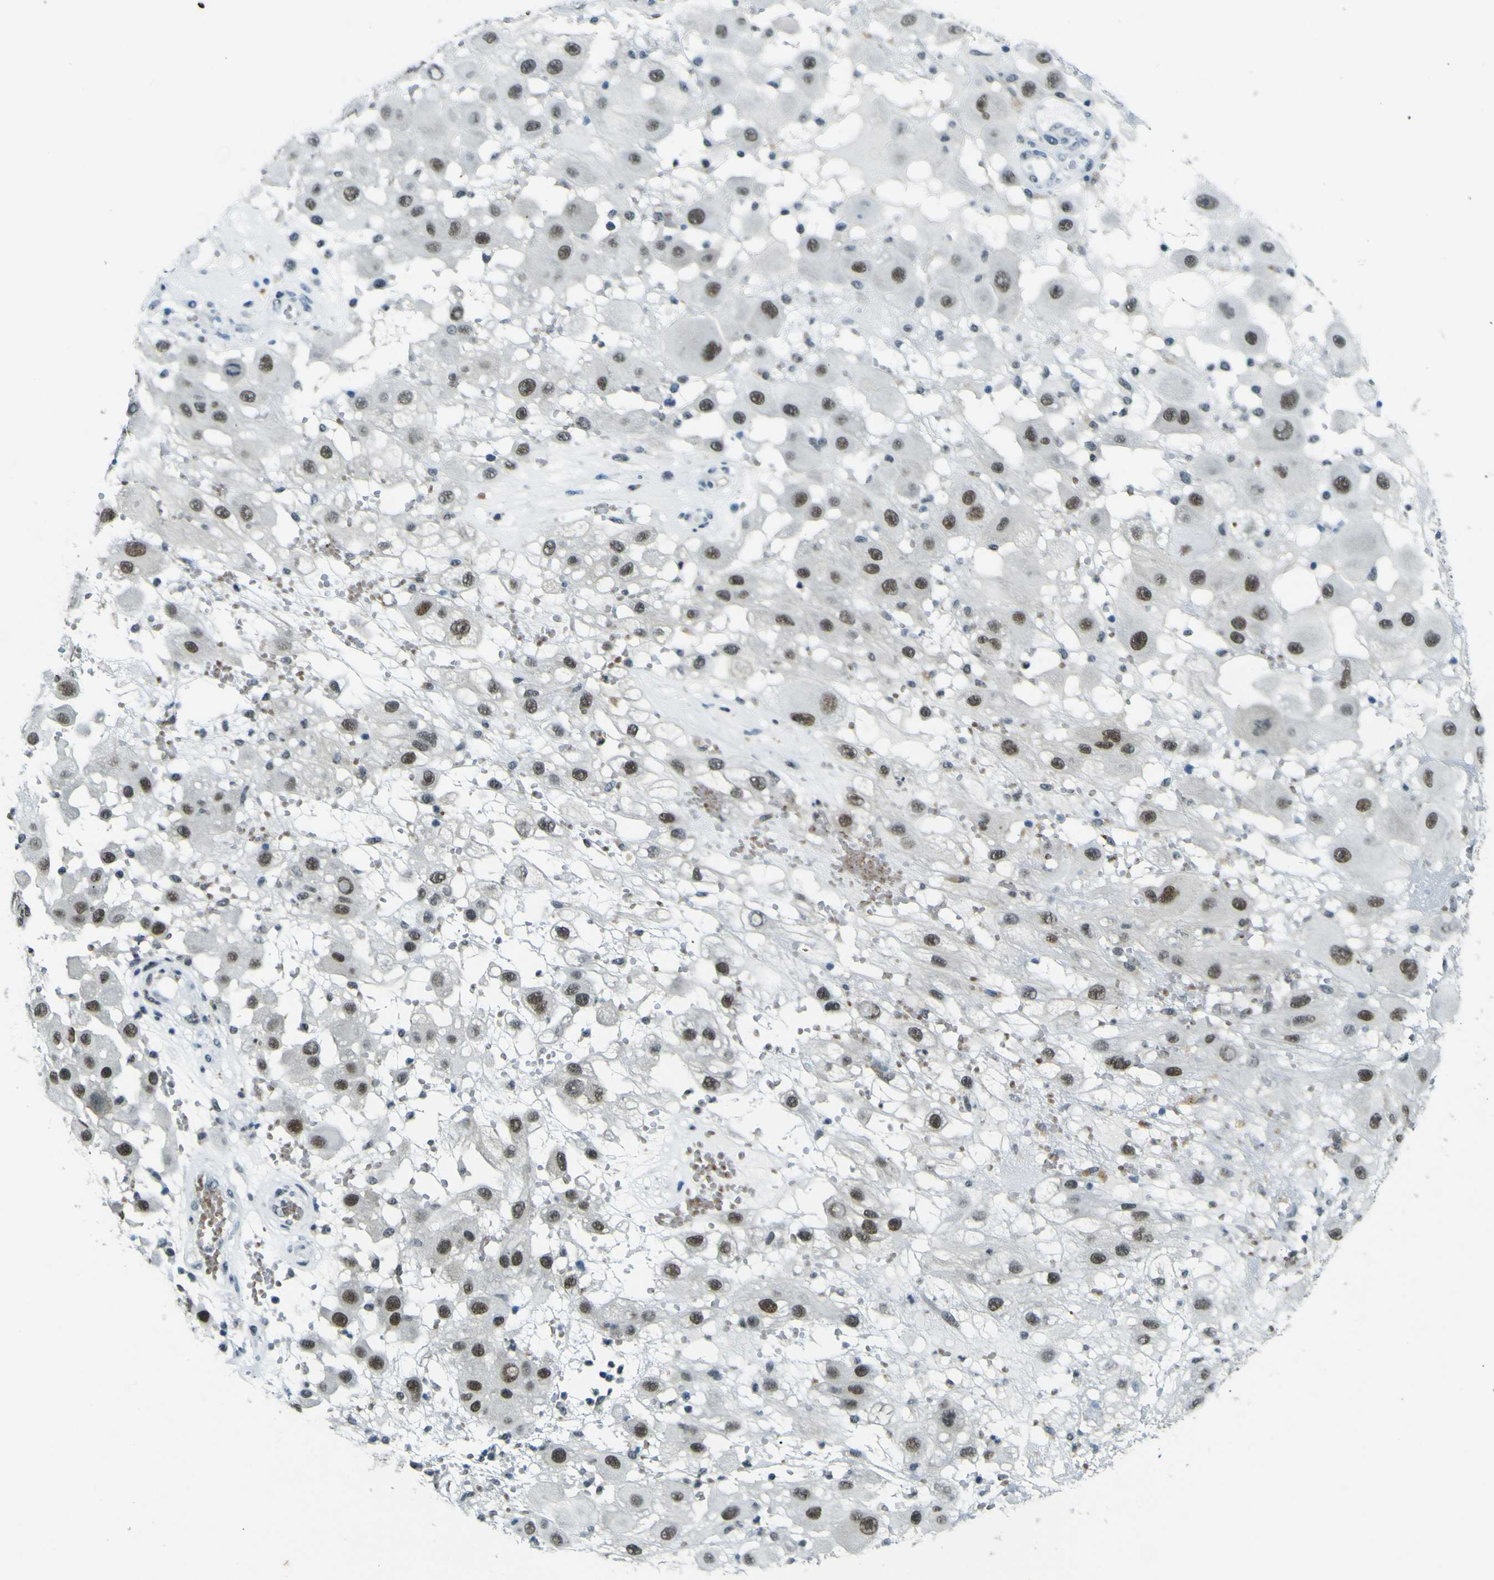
{"staining": {"intensity": "moderate", "quantity": ">75%", "location": "nuclear"}, "tissue": "melanoma", "cell_type": "Tumor cells", "image_type": "cancer", "snomed": [{"axis": "morphology", "description": "Malignant melanoma, NOS"}, {"axis": "topography", "description": "Skin"}], "caption": "This photomicrograph displays immunohistochemistry staining of human melanoma, with medium moderate nuclear expression in approximately >75% of tumor cells.", "gene": "CEBPG", "patient": {"sex": "female", "age": 81}}